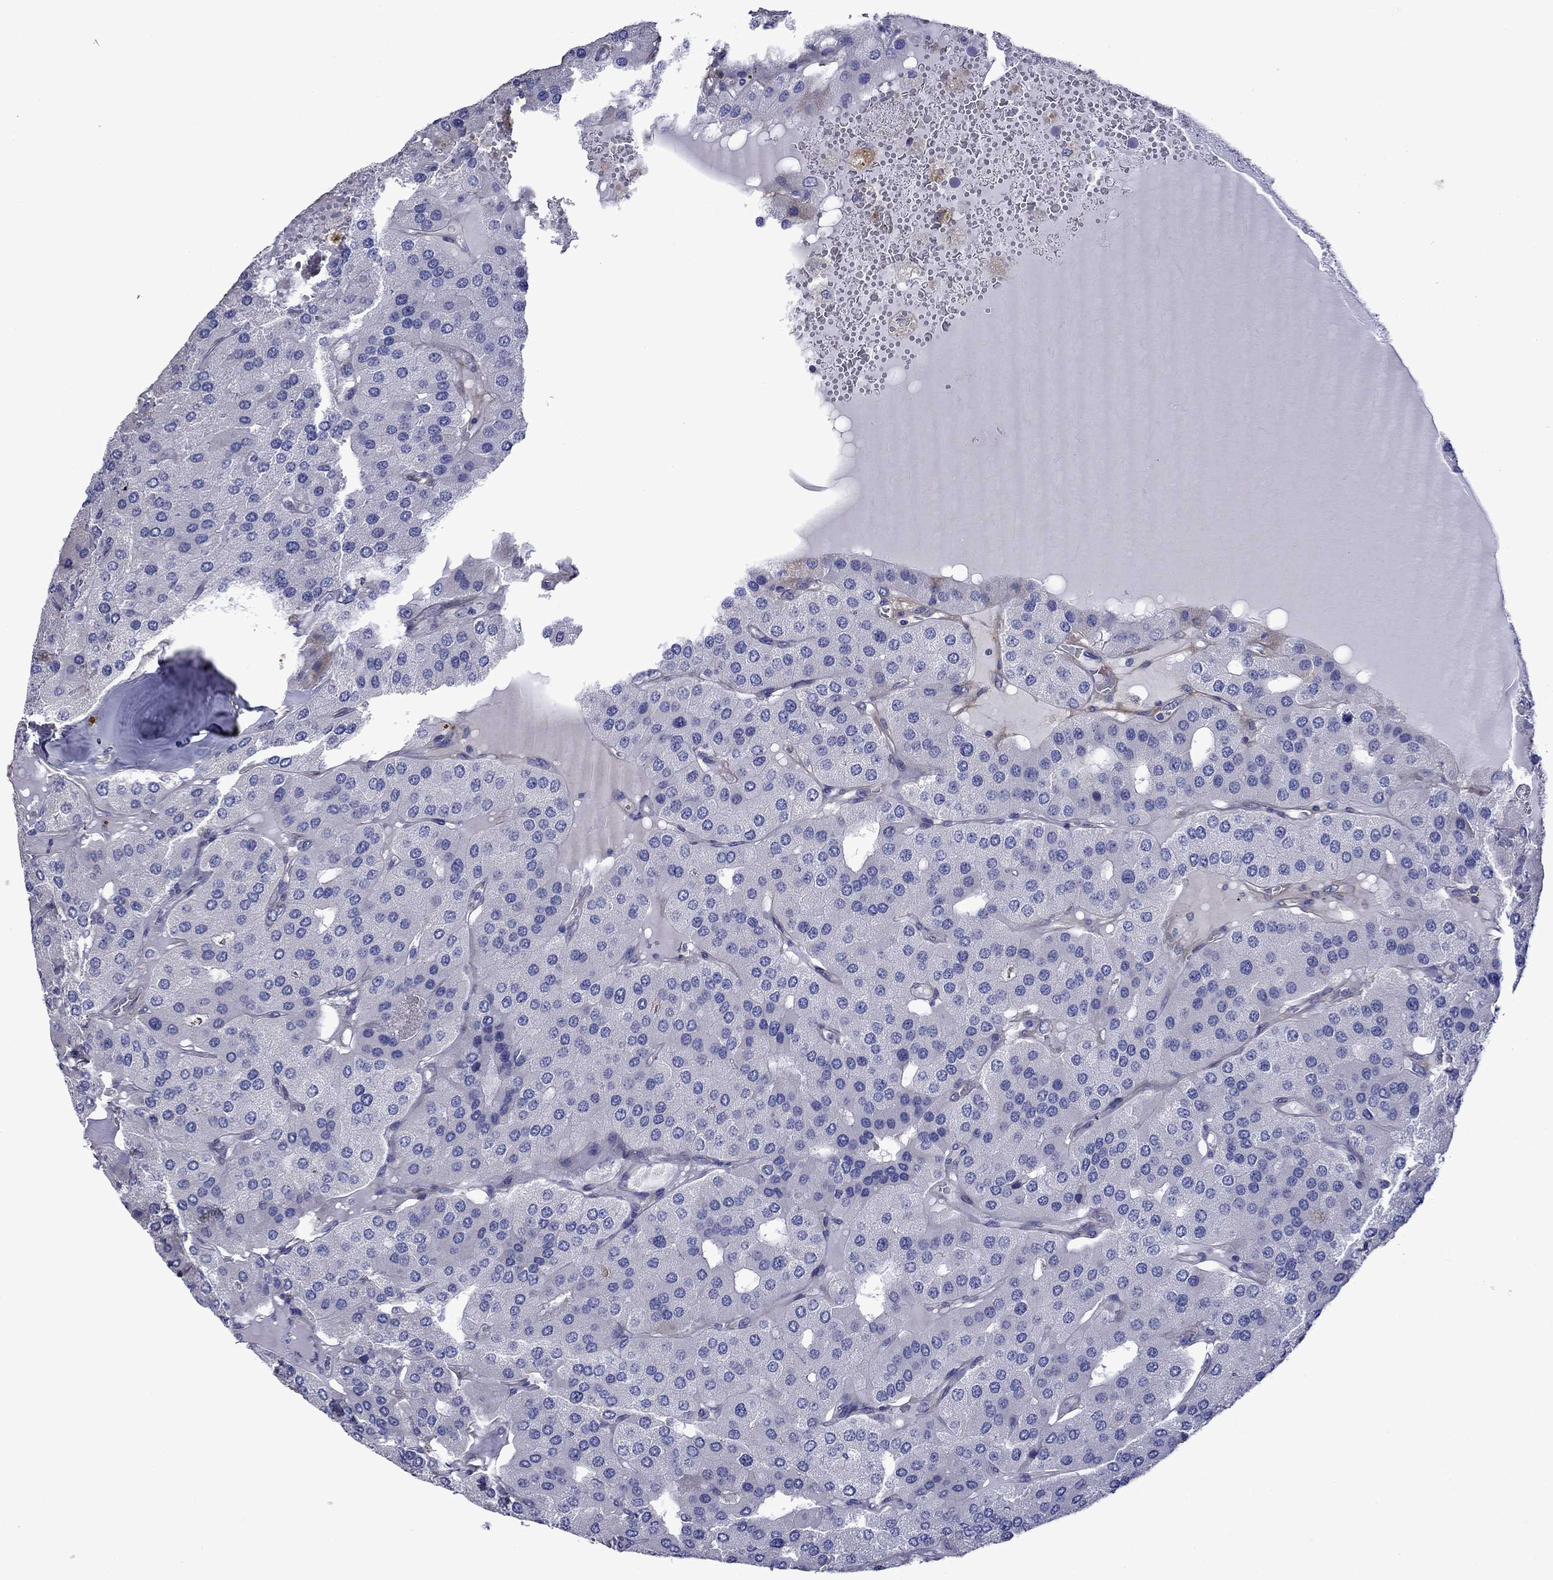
{"staining": {"intensity": "negative", "quantity": "none", "location": "none"}, "tissue": "parathyroid gland", "cell_type": "Glandular cells", "image_type": "normal", "snomed": [{"axis": "morphology", "description": "Normal tissue, NOS"}, {"axis": "morphology", "description": "Adenoma, NOS"}, {"axis": "topography", "description": "Parathyroid gland"}], "caption": "Immunohistochemical staining of unremarkable human parathyroid gland shows no significant expression in glandular cells.", "gene": "HSPG2", "patient": {"sex": "female", "age": 86}}